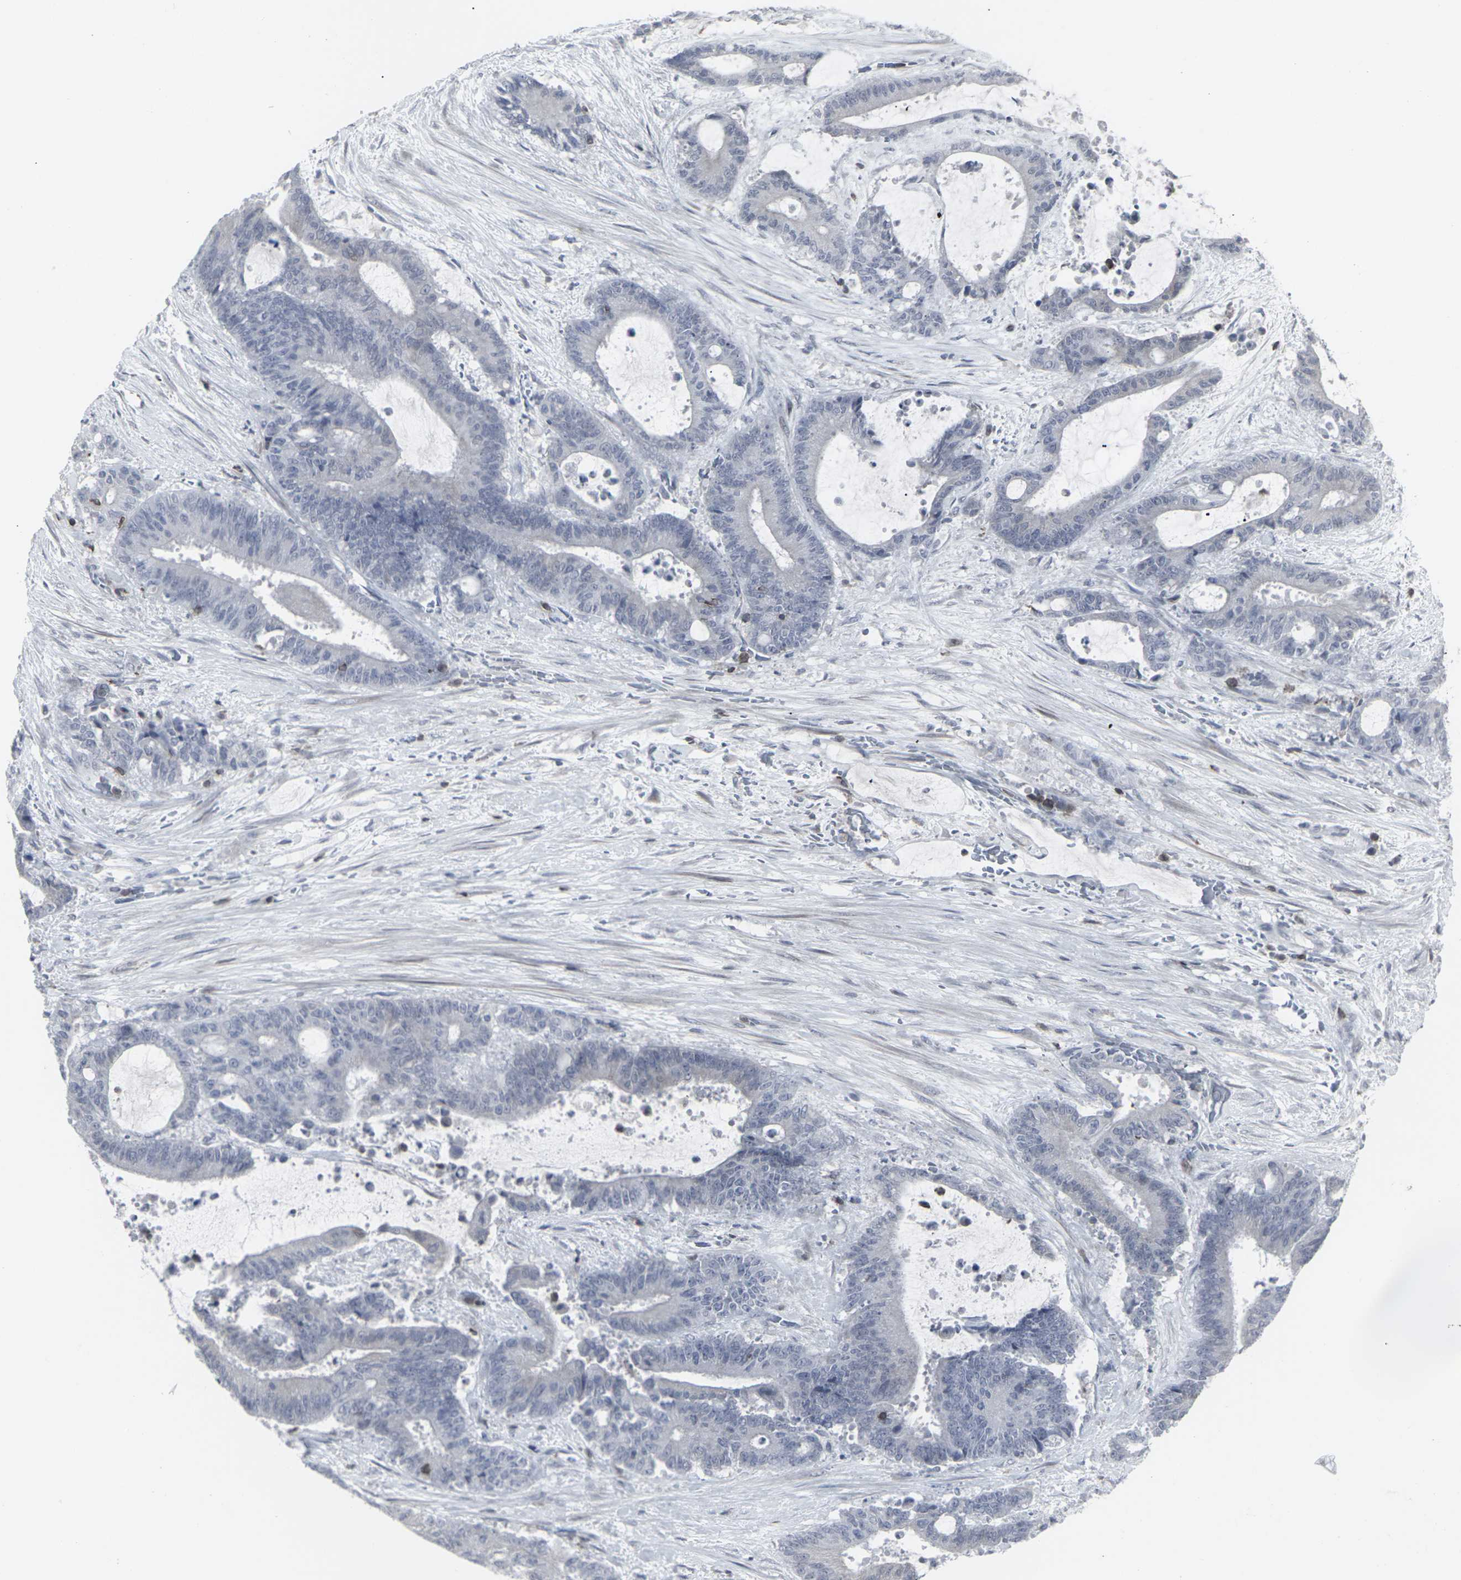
{"staining": {"intensity": "negative", "quantity": "none", "location": "none"}, "tissue": "liver cancer", "cell_type": "Tumor cells", "image_type": "cancer", "snomed": [{"axis": "morphology", "description": "Normal tissue, NOS"}, {"axis": "morphology", "description": "Cholangiocarcinoma"}, {"axis": "topography", "description": "Liver"}, {"axis": "topography", "description": "Peripheral nerve tissue"}], "caption": "Liver cancer (cholangiocarcinoma) was stained to show a protein in brown. There is no significant expression in tumor cells. (Brightfield microscopy of DAB IHC at high magnification).", "gene": "APOBEC2", "patient": {"sex": "female", "age": 73}}